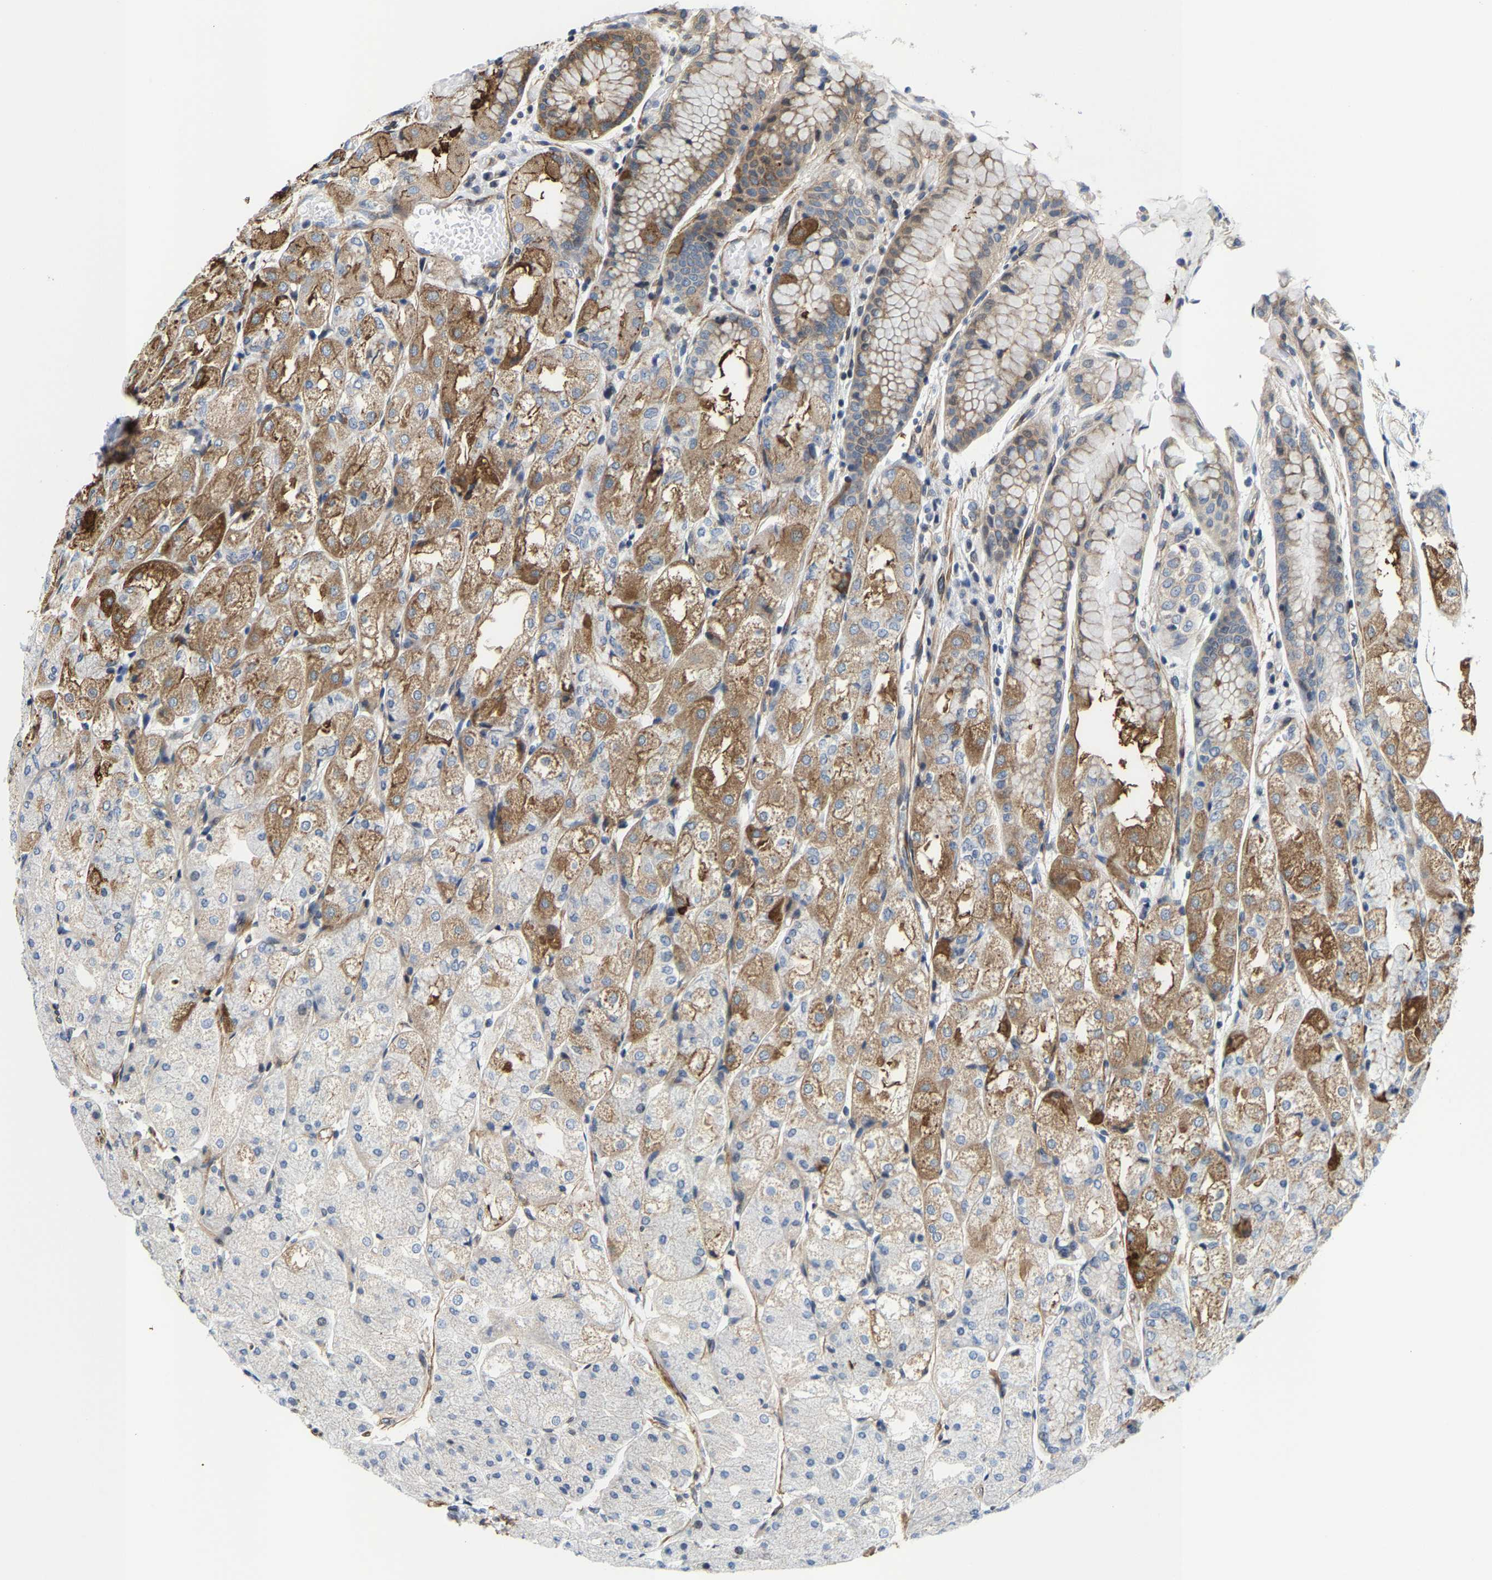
{"staining": {"intensity": "moderate", "quantity": ">75%", "location": "cytoplasmic/membranous"}, "tissue": "stomach", "cell_type": "Glandular cells", "image_type": "normal", "snomed": [{"axis": "morphology", "description": "Normal tissue, NOS"}, {"axis": "topography", "description": "Stomach, upper"}], "caption": "Protein staining of normal stomach exhibits moderate cytoplasmic/membranous expression in approximately >75% of glandular cells. Ihc stains the protein of interest in brown and the nuclei are stained blue.", "gene": "TGFB1I1", "patient": {"sex": "male", "age": 72}}